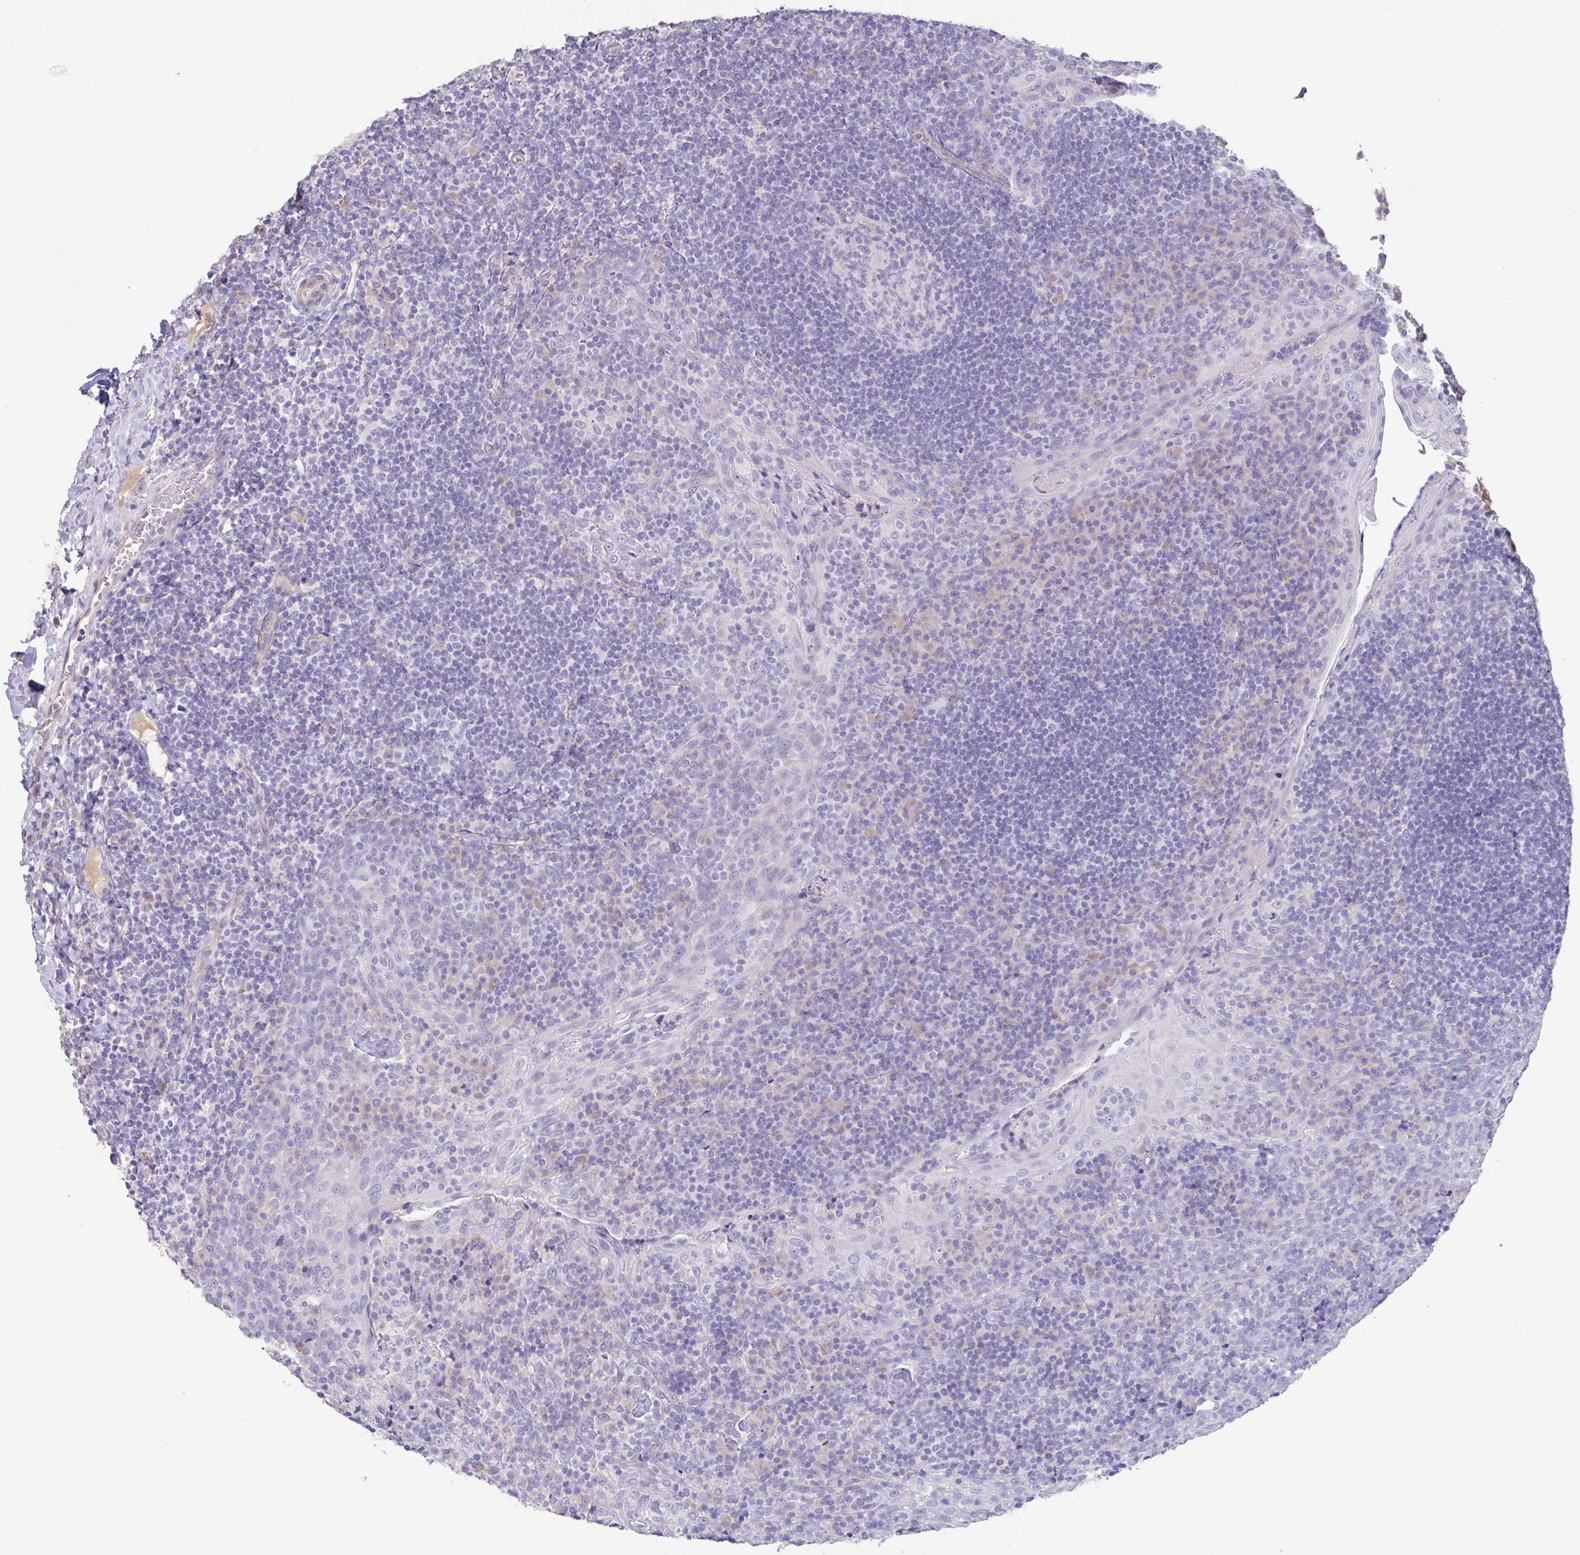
{"staining": {"intensity": "weak", "quantity": "<25%", "location": "cytoplasmic/membranous"}, "tissue": "tonsil", "cell_type": "Germinal center cells", "image_type": "normal", "snomed": [{"axis": "morphology", "description": "Normal tissue, NOS"}, {"axis": "topography", "description": "Tonsil"}], "caption": "Immunohistochemistry micrograph of unremarkable human tonsil stained for a protein (brown), which demonstrates no staining in germinal center cells. (DAB IHC, high magnification).", "gene": "PYGM", "patient": {"sex": "male", "age": 17}}